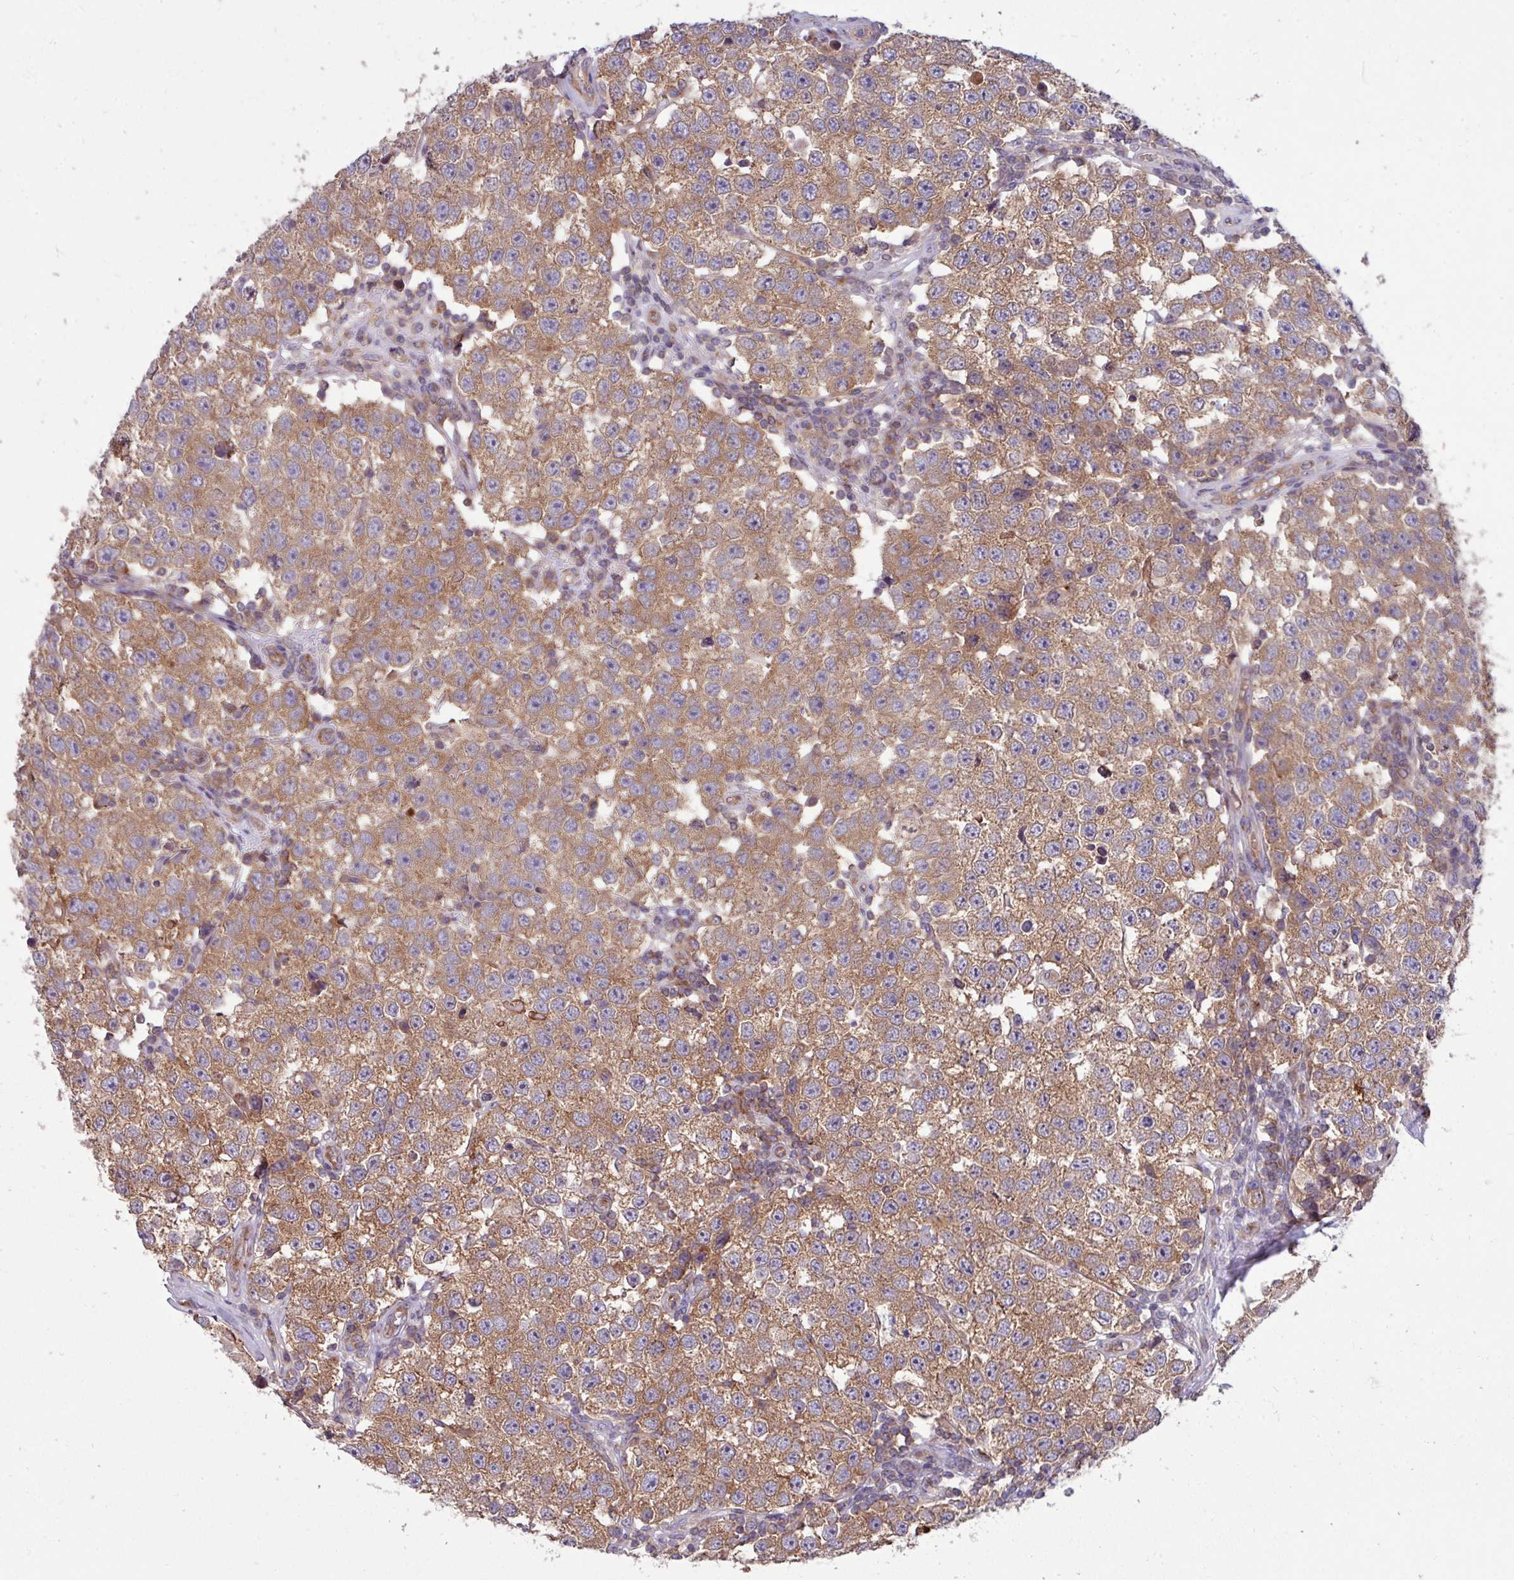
{"staining": {"intensity": "moderate", "quantity": ">75%", "location": "cytoplasmic/membranous"}, "tissue": "testis cancer", "cell_type": "Tumor cells", "image_type": "cancer", "snomed": [{"axis": "morphology", "description": "Seminoma, NOS"}, {"axis": "topography", "description": "Testis"}], "caption": "Seminoma (testis) was stained to show a protein in brown. There is medium levels of moderate cytoplasmic/membranous staining in about >75% of tumor cells.", "gene": "LSM12", "patient": {"sex": "male", "age": 34}}